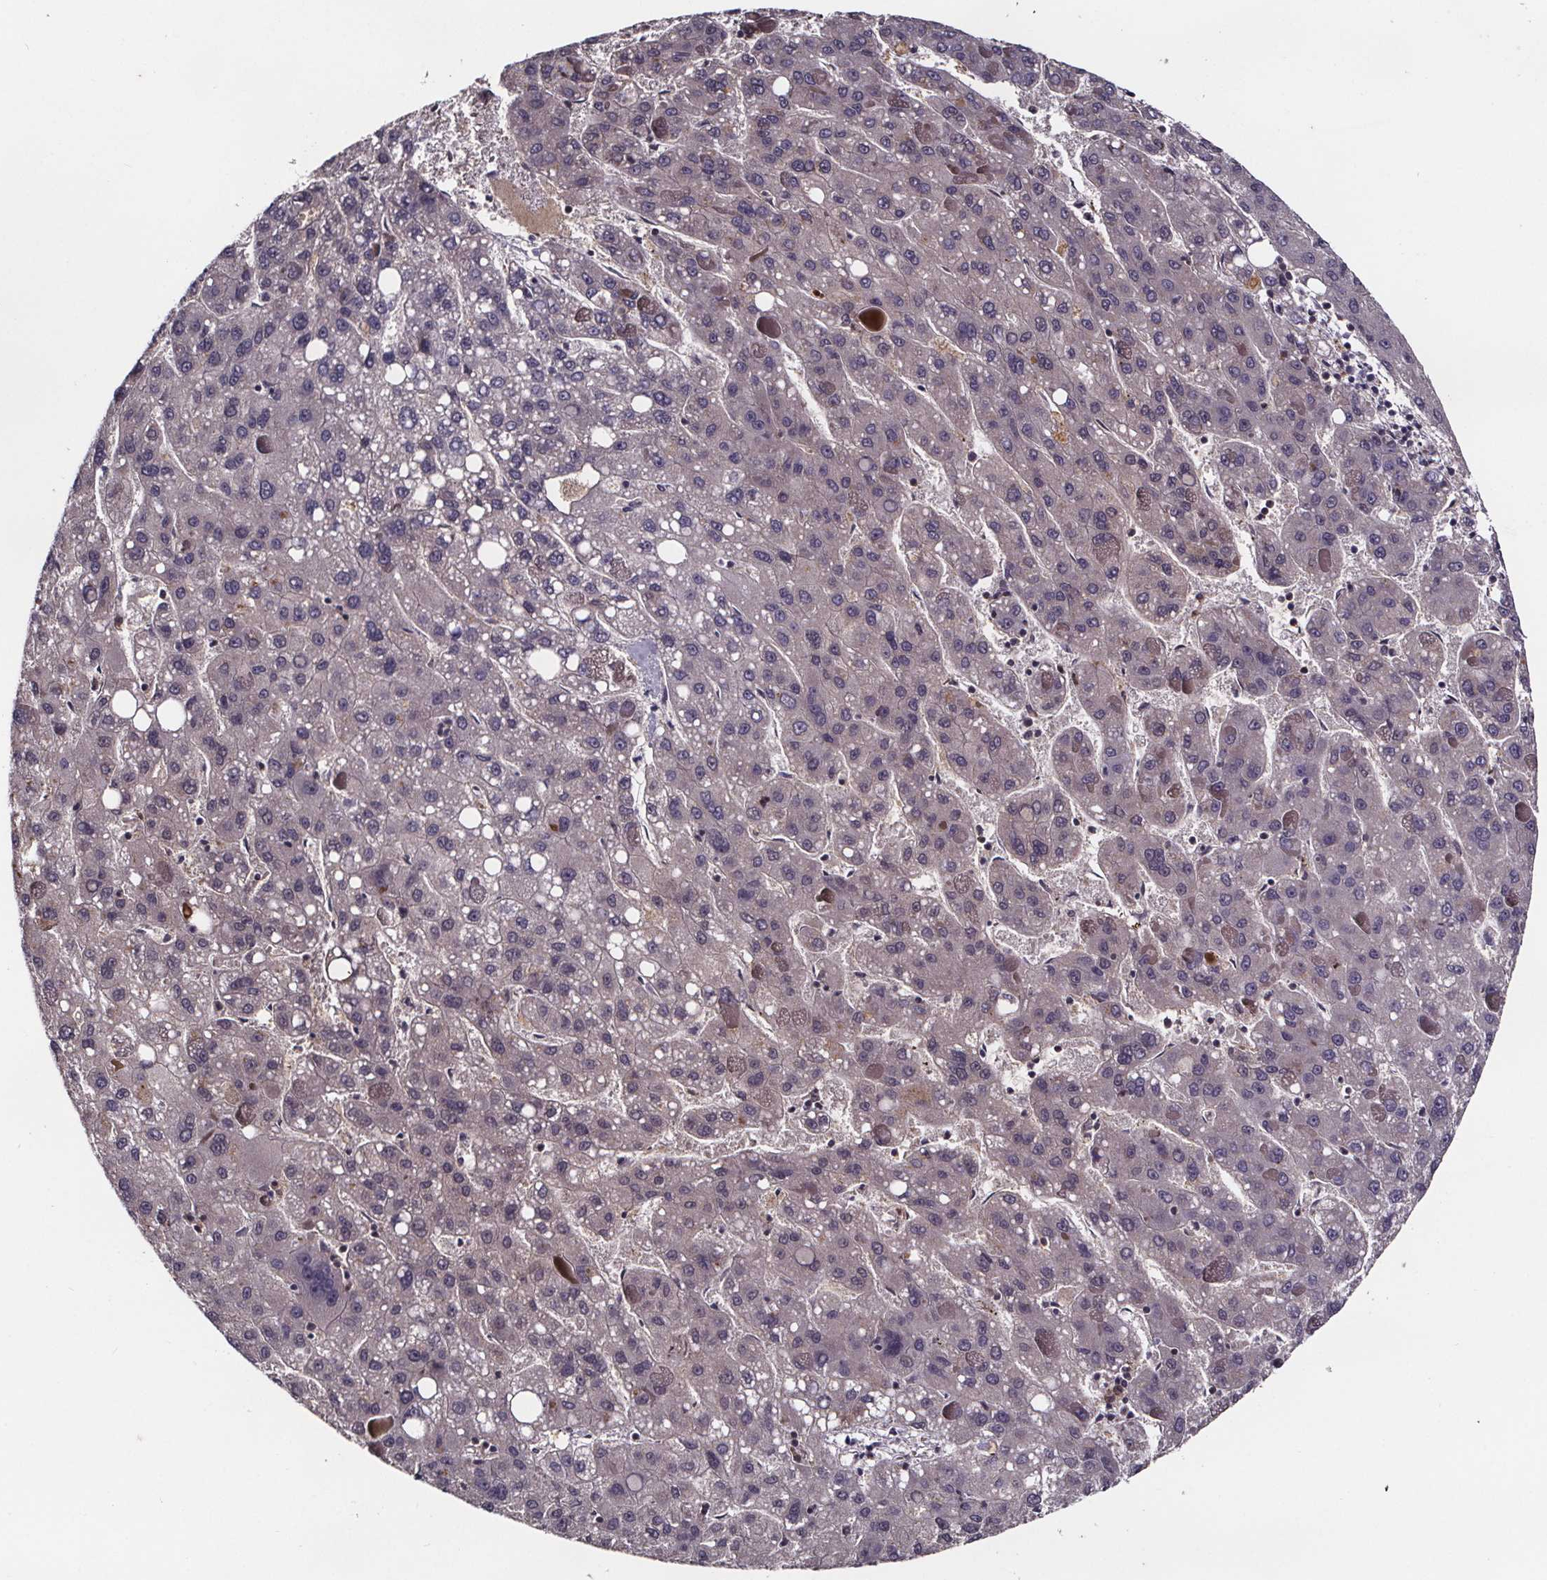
{"staining": {"intensity": "negative", "quantity": "none", "location": "none"}, "tissue": "liver cancer", "cell_type": "Tumor cells", "image_type": "cancer", "snomed": [{"axis": "morphology", "description": "Carcinoma, Hepatocellular, NOS"}, {"axis": "topography", "description": "Liver"}], "caption": "The immunohistochemistry micrograph has no significant expression in tumor cells of liver hepatocellular carcinoma tissue. The staining was performed using DAB to visualize the protein expression in brown, while the nuclei were stained in blue with hematoxylin (Magnification: 20x).", "gene": "NPHP4", "patient": {"sex": "female", "age": 82}}